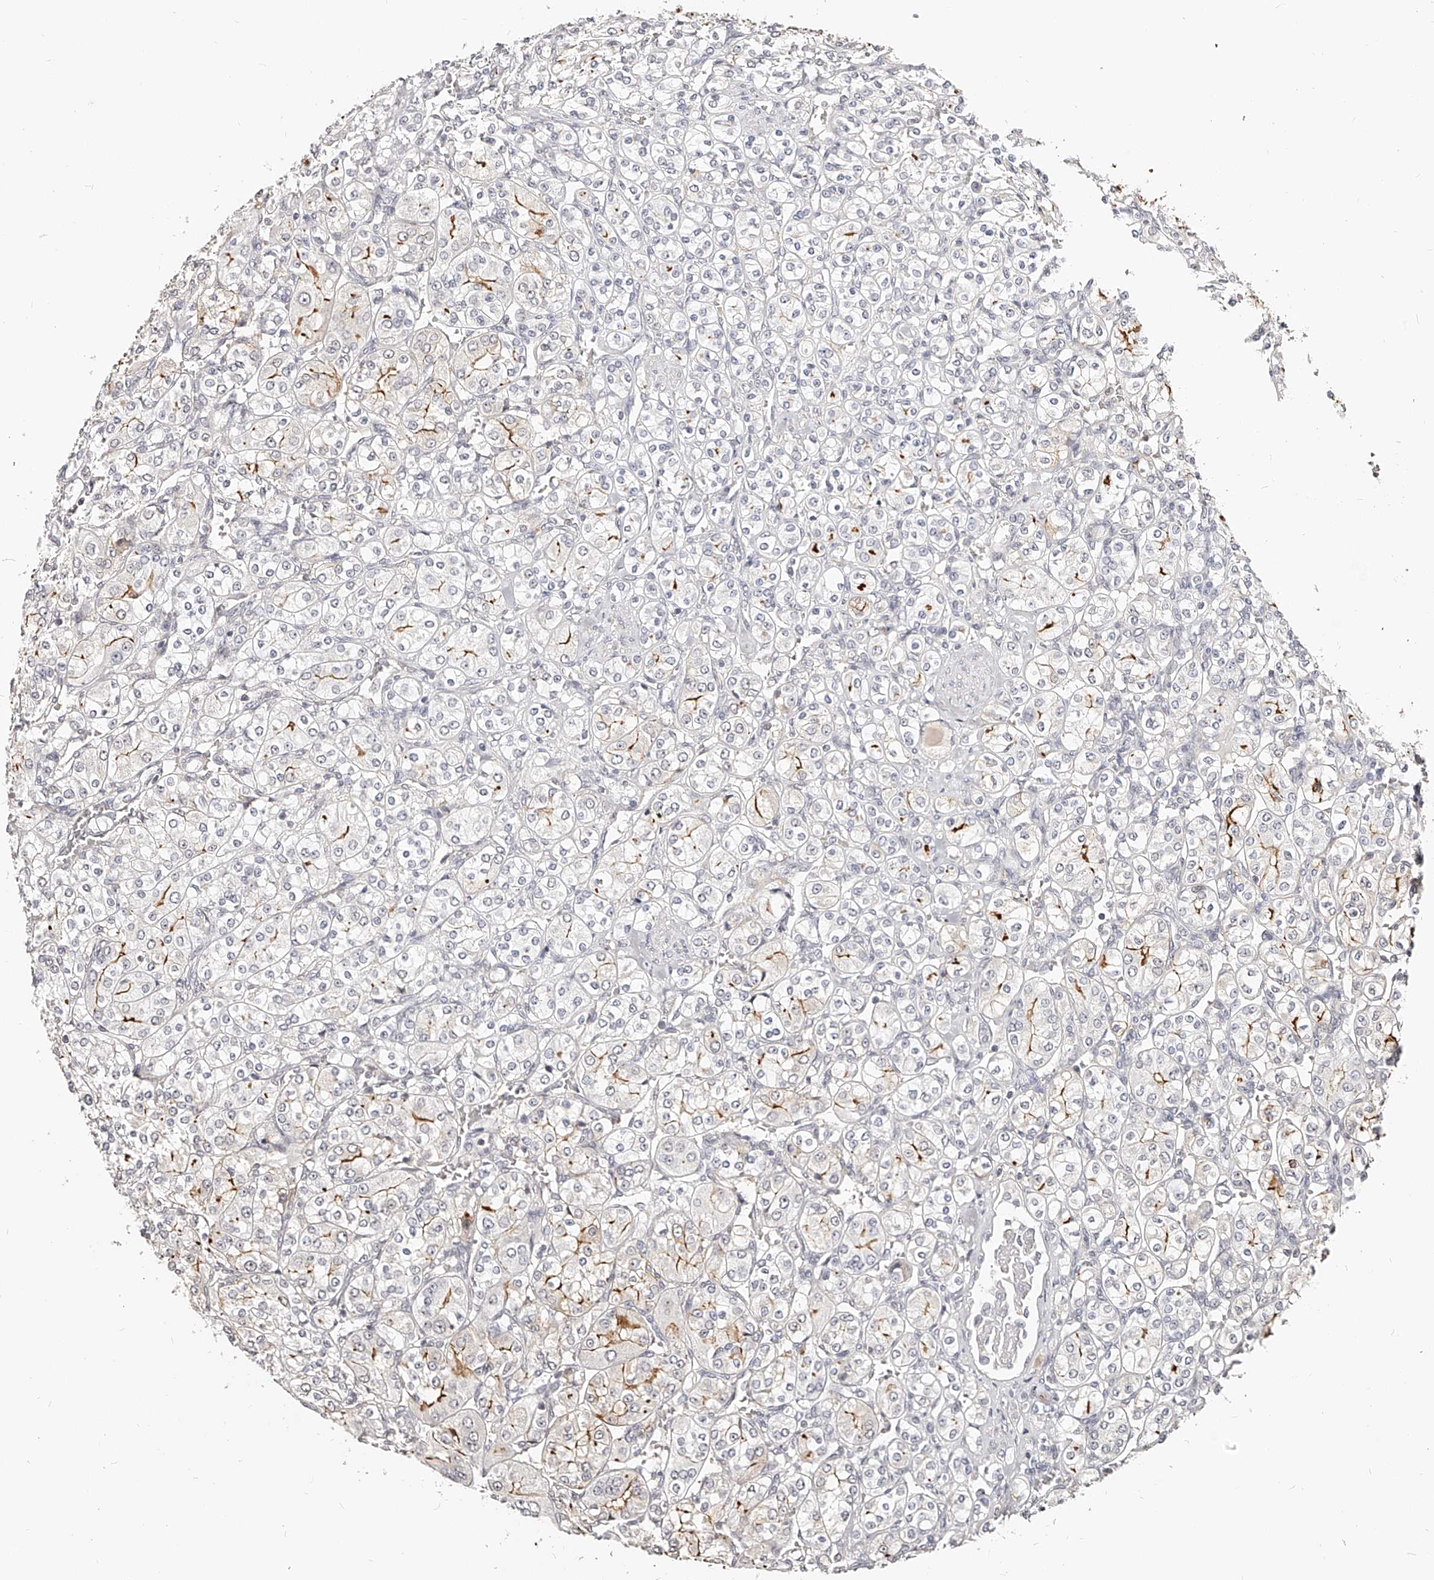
{"staining": {"intensity": "moderate", "quantity": "<25%", "location": "cytoplasmic/membranous"}, "tissue": "renal cancer", "cell_type": "Tumor cells", "image_type": "cancer", "snomed": [{"axis": "morphology", "description": "Adenocarcinoma, NOS"}, {"axis": "topography", "description": "Kidney"}], "caption": "Immunohistochemical staining of renal adenocarcinoma displays moderate cytoplasmic/membranous protein staining in about <25% of tumor cells.", "gene": "ZNF789", "patient": {"sex": "male", "age": 77}}